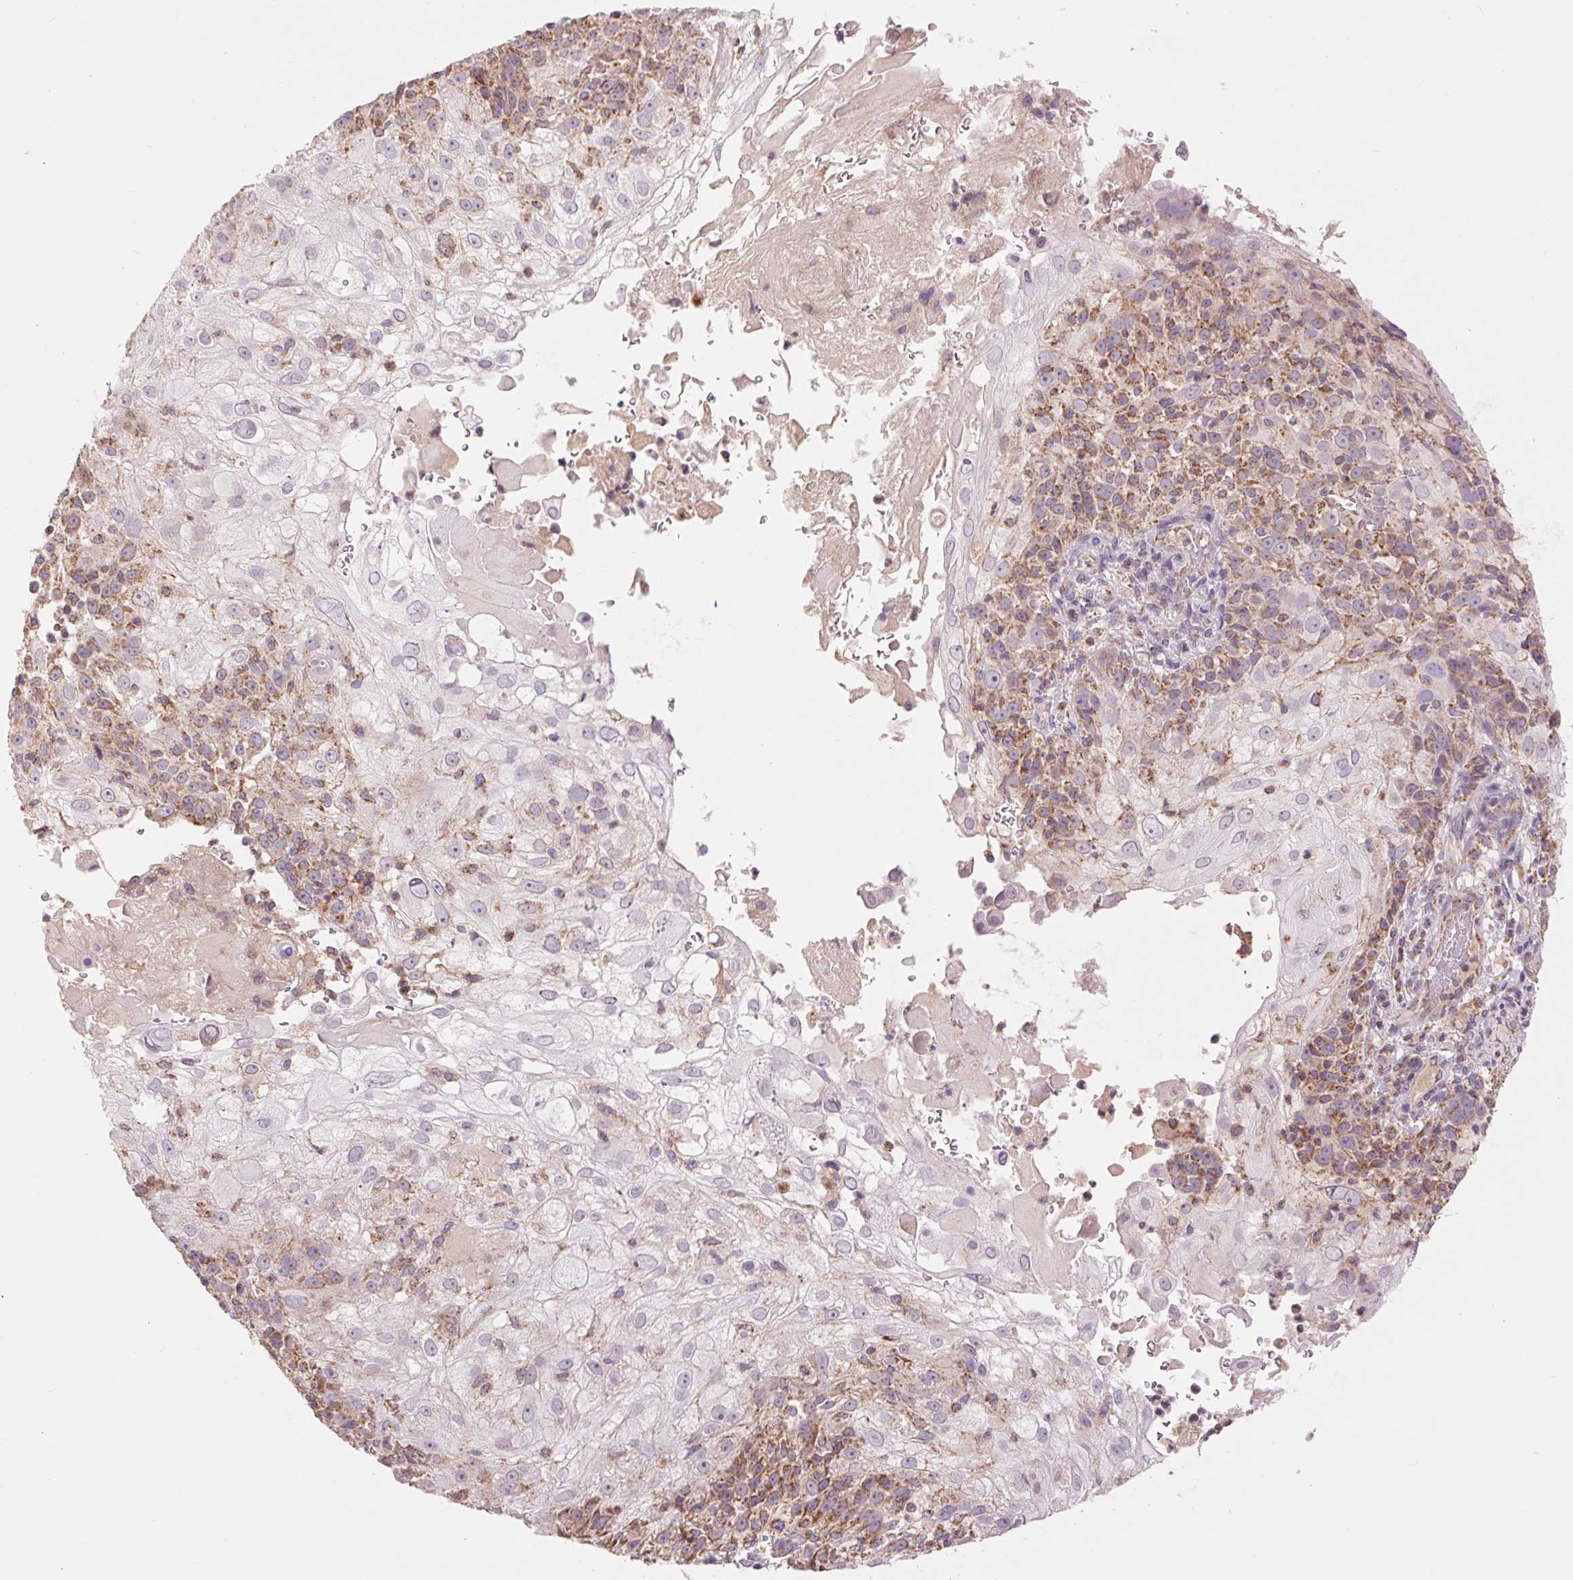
{"staining": {"intensity": "moderate", "quantity": ">75%", "location": "cytoplasmic/membranous"}, "tissue": "skin cancer", "cell_type": "Tumor cells", "image_type": "cancer", "snomed": [{"axis": "morphology", "description": "Normal tissue, NOS"}, {"axis": "morphology", "description": "Squamous cell carcinoma, NOS"}, {"axis": "topography", "description": "Skin"}], "caption": "Protein analysis of skin squamous cell carcinoma tissue demonstrates moderate cytoplasmic/membranous staining in about >75% of tumor cells.", "gene": "COX6A1", "patient": {"sex": "female", "age": 83}}